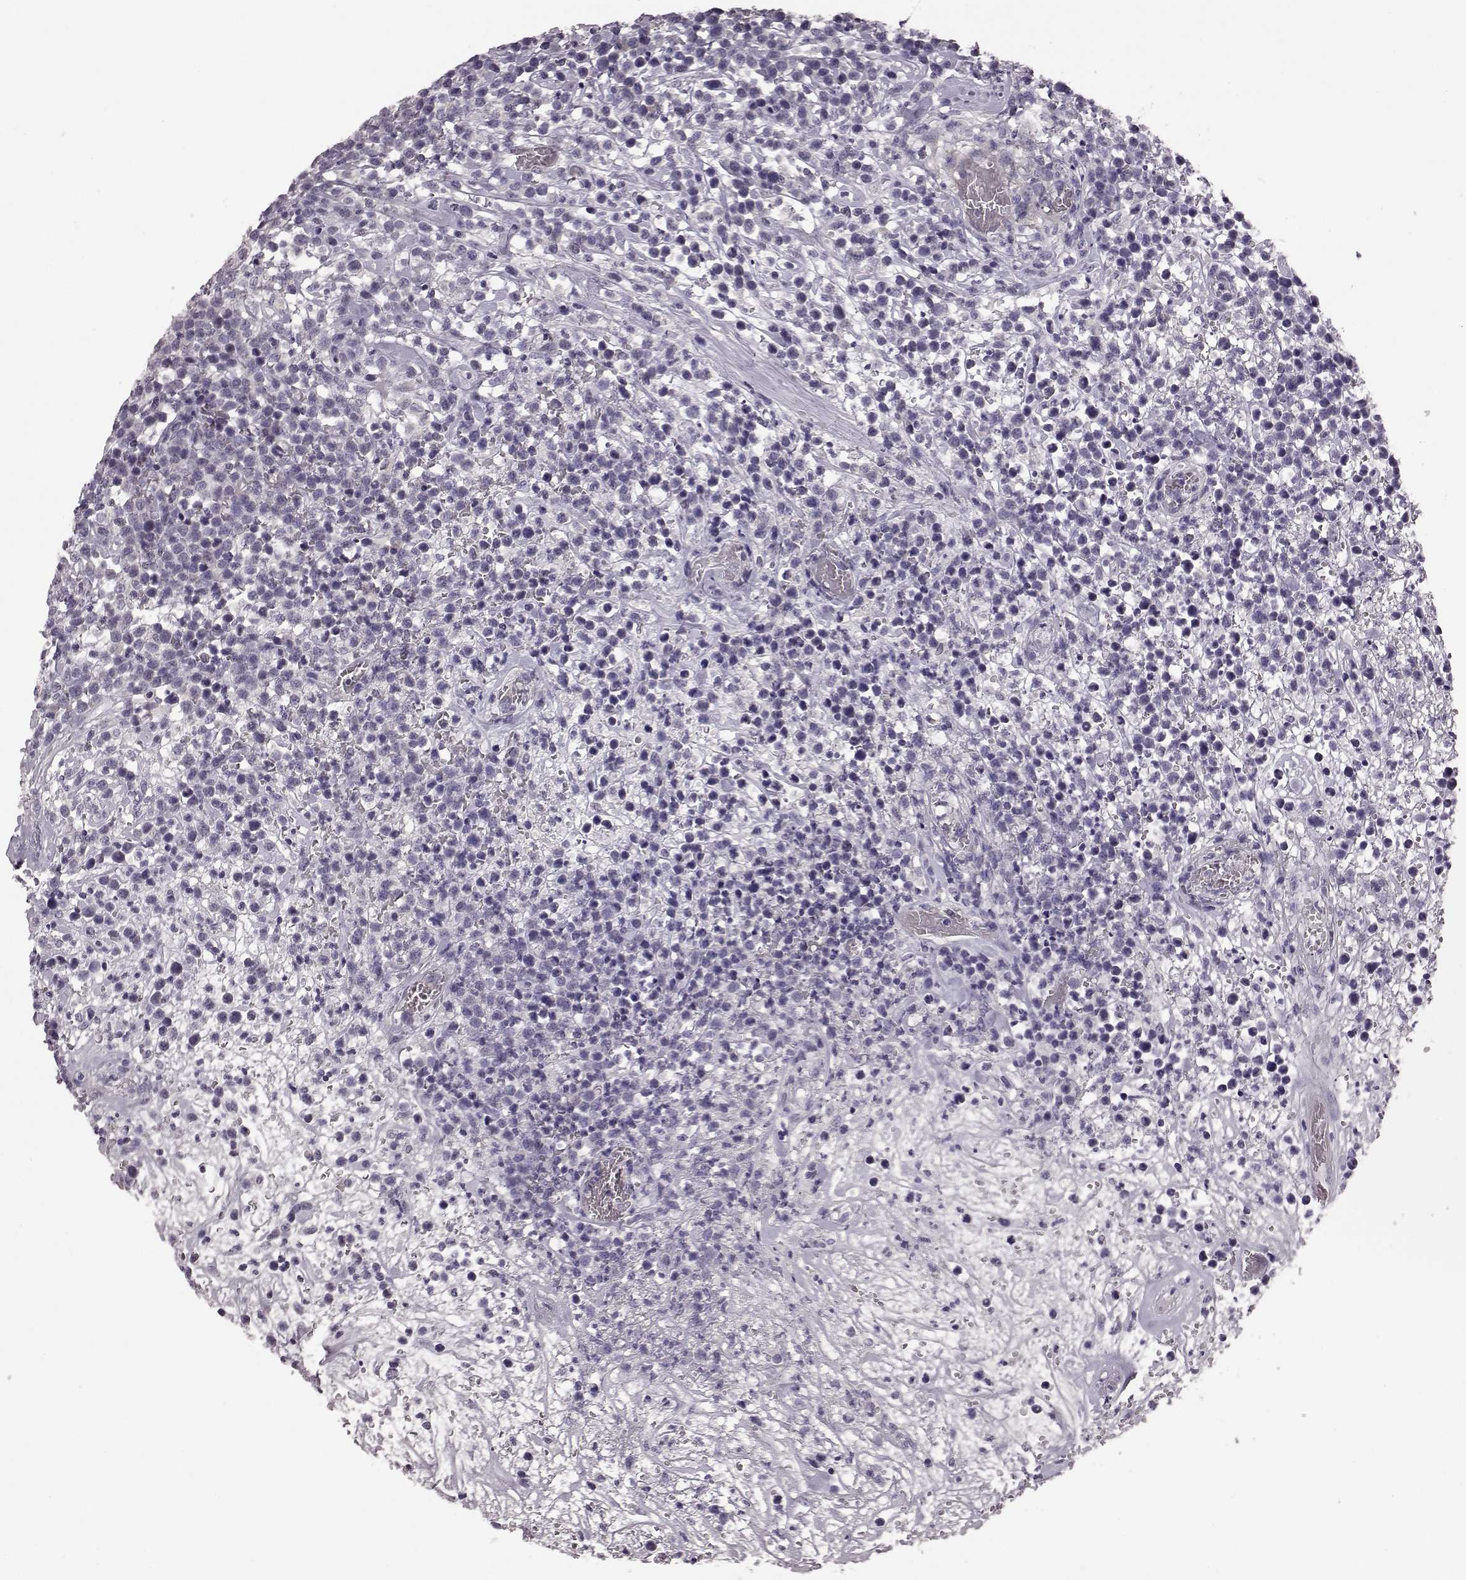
{"staining": {"intensity": "negative", "quantity": "none", "location": "none"}, "tissue": "lymphoma", "cell_type": "Tumor cells", "image_type": "cancer", "snomed": [{"axis": "morphology", "description": "Malignant lymphoma, non-Hodgkin's type, High grade"}, {"axis": "topography", "description": "Soft tissue"}], "caption": "Immunohistochemistry (IHC) micrograph of human lymphoma stained for a protein (brown), which demonstrates no staining in tumor cells. Nuclei are stained in blue.", "gene": "GRK1", "patient": {"sex": "female", "age": 56}}